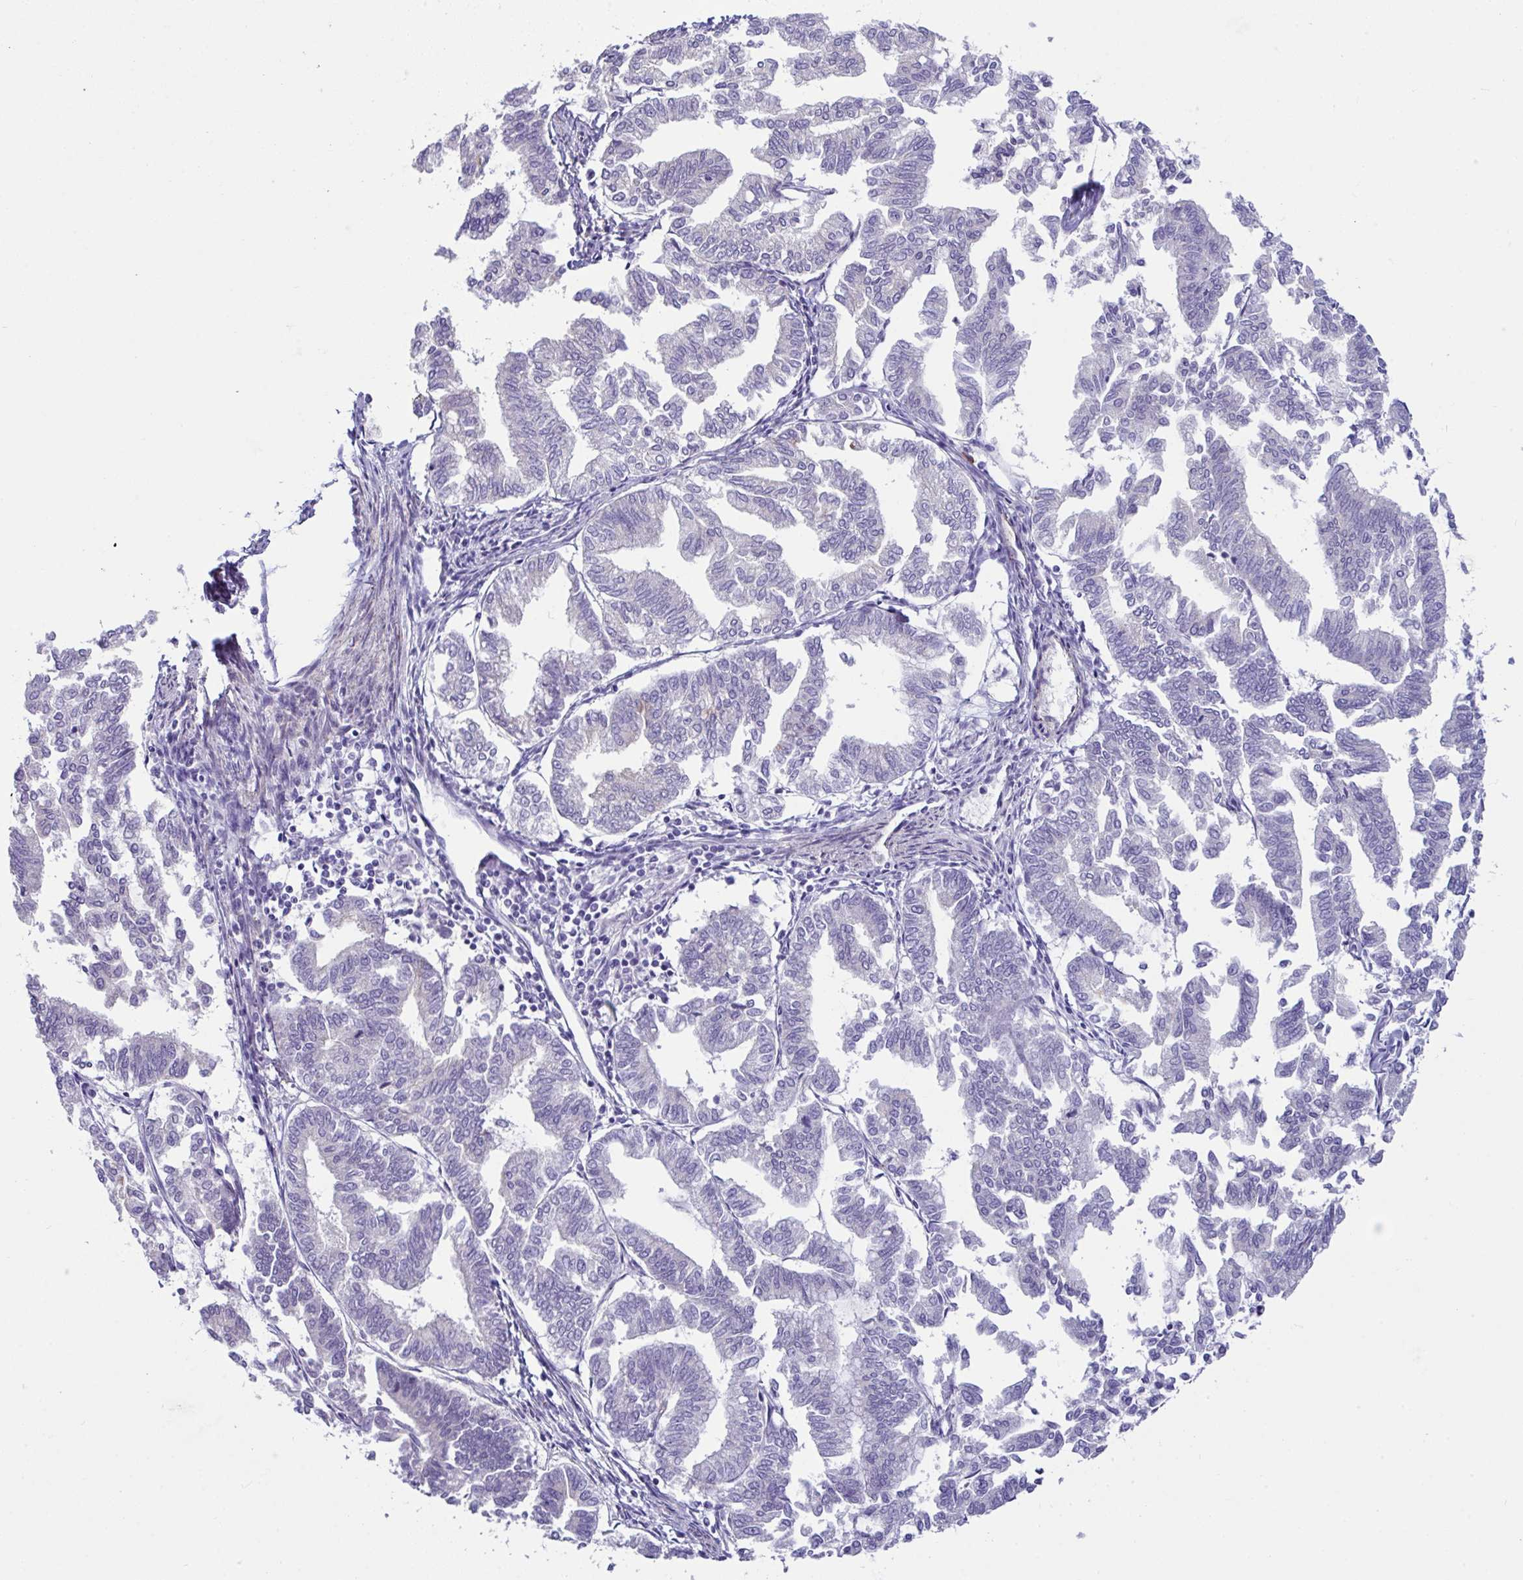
{"staining": {"intensity": "negative", "quantity": "none", "location": "none"}, "tissue": "endometrial cancer", "cell_type": "Tumor cells", "image_type": "cancer", "snomed": [{"axis": "morphology", "description": "Adenocarcinoma, NOS"}, {"axis": "topography", "description": "Endometrium"}], "caption": "This is an immunohistochemistry (IHC) histopathology image of endometrial cancer (adenocarcinoma). There is no staining in tumor cells.", "gene": "MED11", "patient": {"sex": "female", "age": 79}}